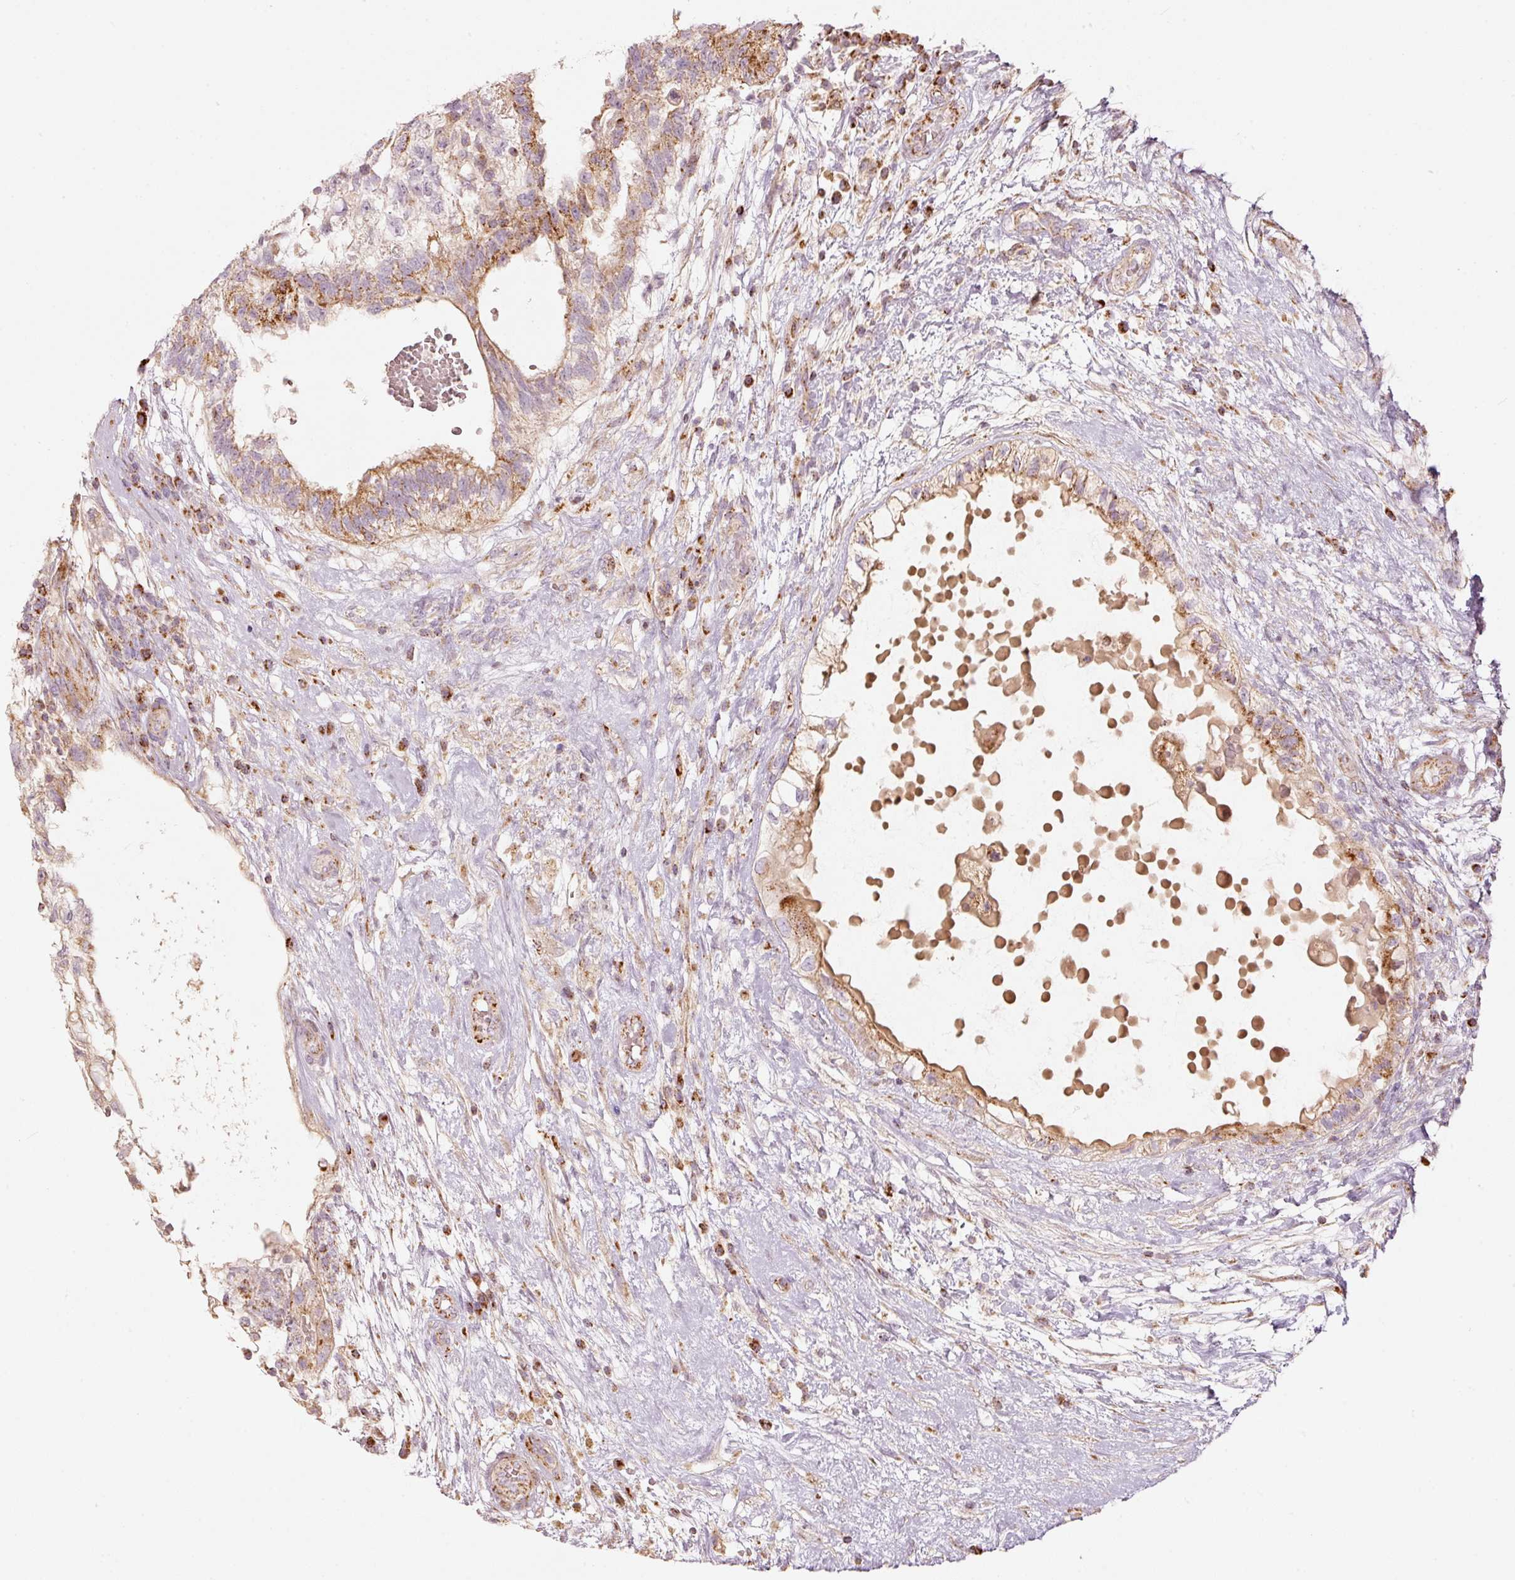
{"staining": {"intensity": "moderate", "quantity": "25%-75%", "location": "cytoplasmic/membranous"}, "tissue": "testis cancer", "cell_type": "Tumor cells", "image_type": "cancer", "snomed": [{"axis": "morphology", "description": "Normal tissue, NOS"}, {"axis": "morphology", "description": "Carcinoma, Embryonal, NOS"}, {"axis": "topography", "description": "Testis"}], "caption": "The histopathology image displays immunohistochemical staining of testis cancer (embryonal carcinoma). There is moderate cytoplasmic/membranous staining is present in approximately 25%-75% of tumor cells. Using DAB (3,3'-diaminobenzidine) (brown) and hematoxylin (blue) stains, captured at high magnification using brightfield microscopy.", "gene": "C17orf98", "patient": {"sex": "male", "age": 32}}